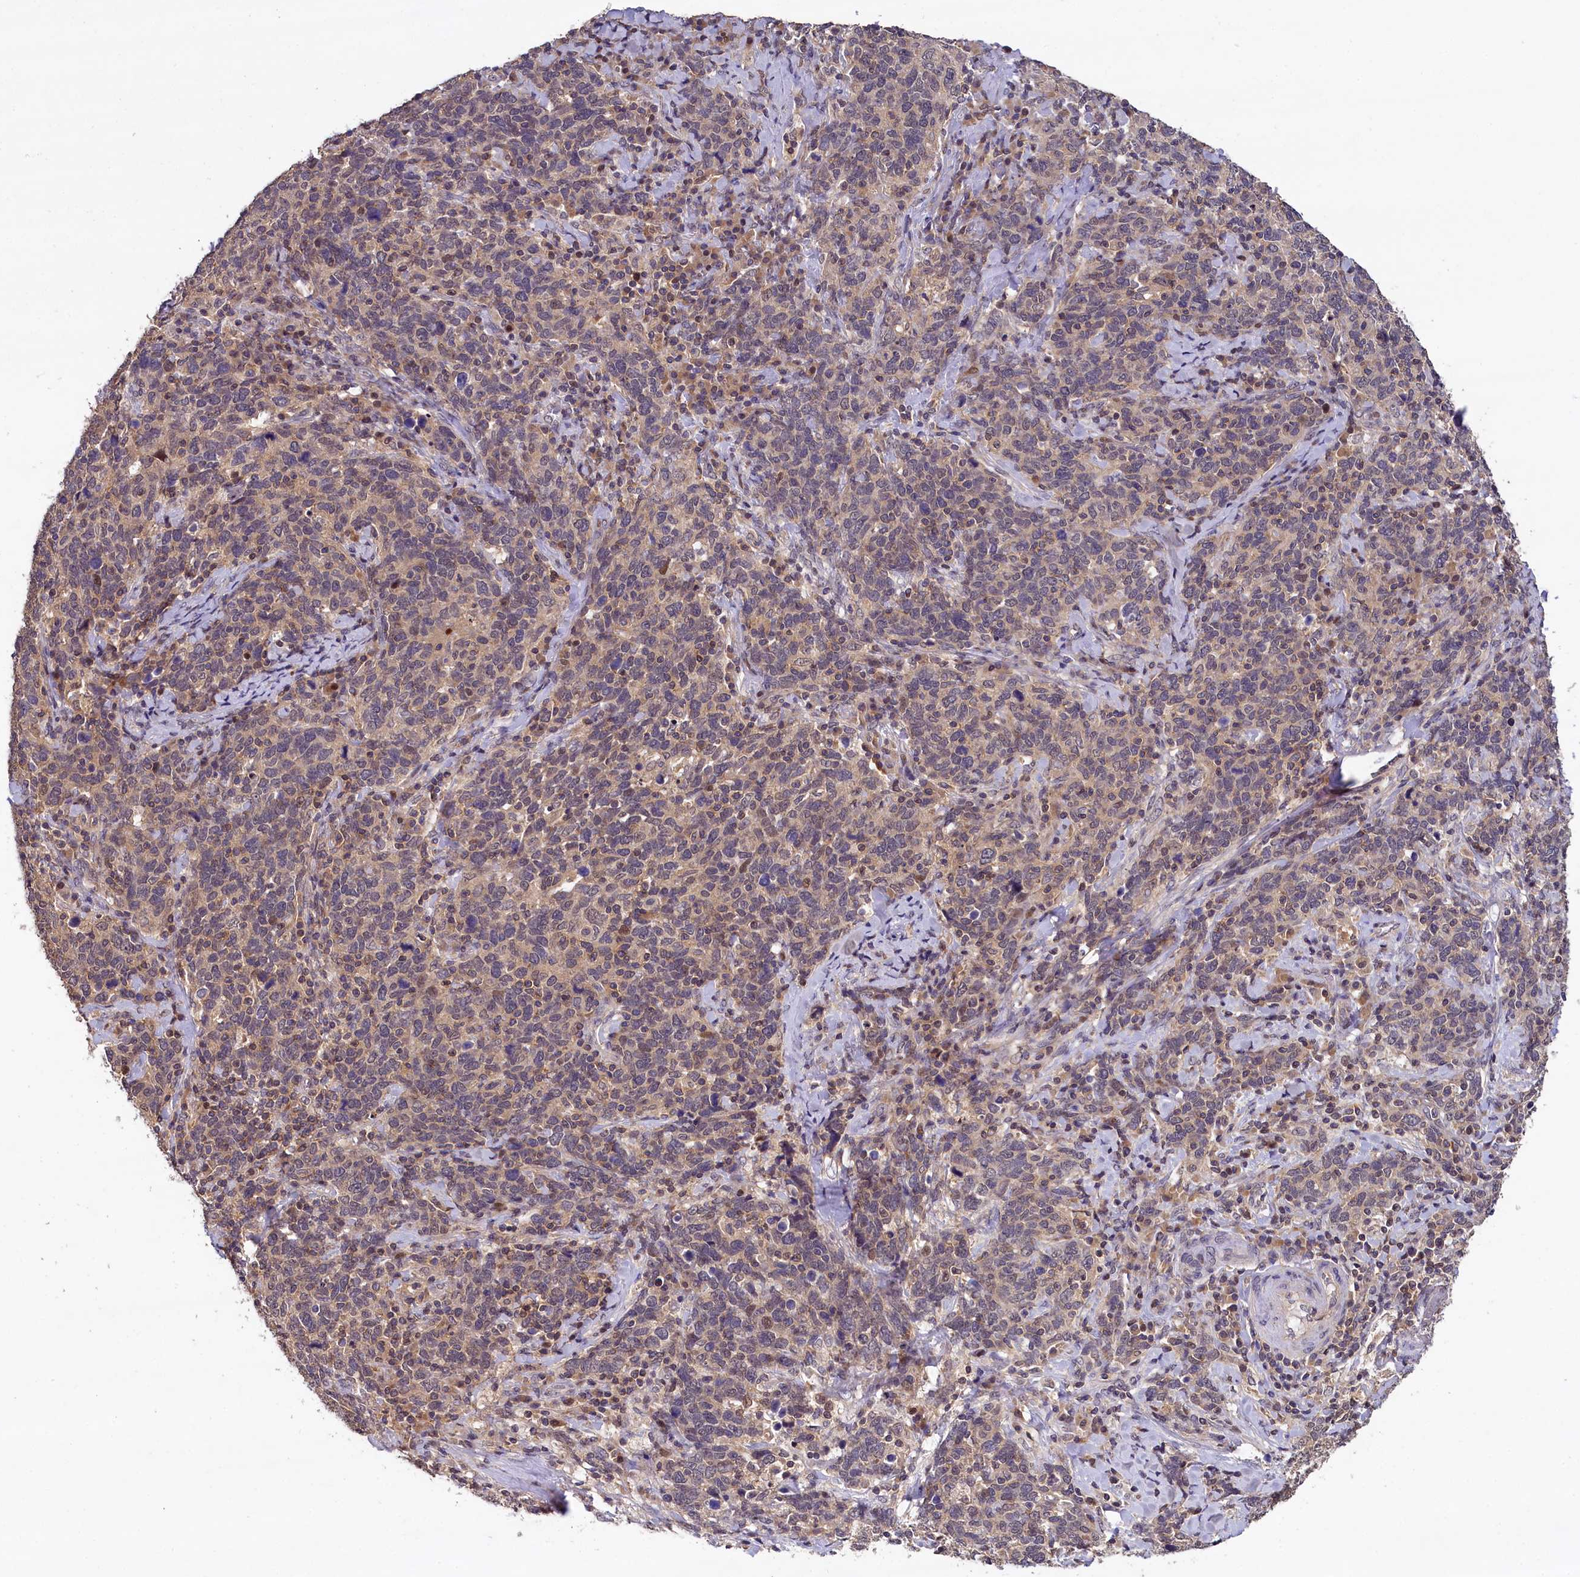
{"staining": {"intensity": "weak", "quantity": "25%-75%", "location": "cytoplasmic/membranous"}, "tissue": "cervical cancer", "cell_type": "Tumor cells", "image_type": "cancer", "snomed": [{"axis": "morphology", "description": "Squamous cell carcinoma, NOS"}, {"axis": "topography", "description": "Cervix"}], "caption": "Protein expression analysis of human cervical cancer reveals weak cytoplasmic/membranous positivity in about 25%-75% of tumor cells. The staining is performed using DAB (3,3'-diaminobenzidine) brown chromogen to label protein expression. The nuclei are counter-stained blue using hematoxylin.", "gene": "TMEM39A", "patient": {"sex": "female", "age": 41}}